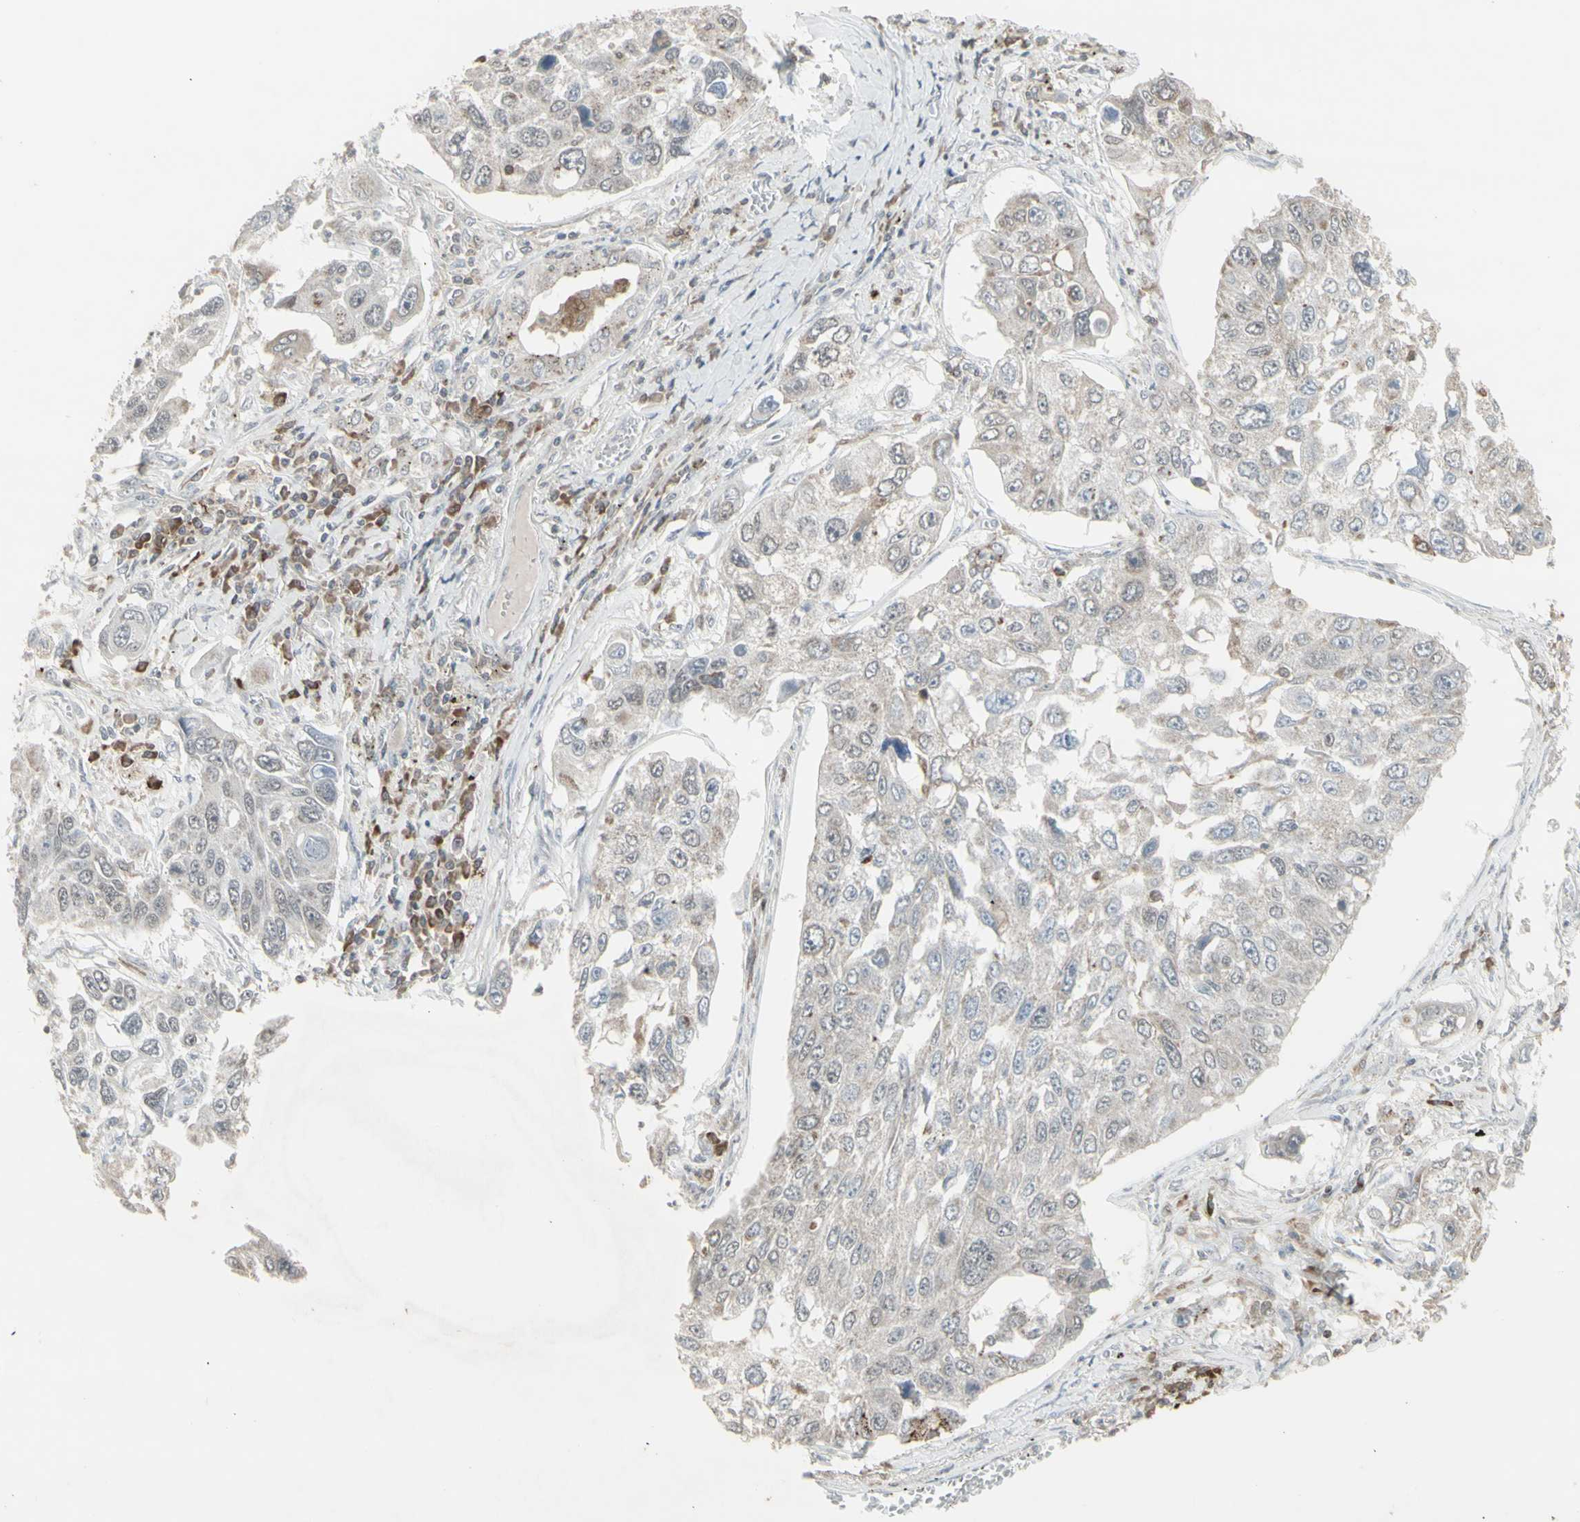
{"staining": {"intensity": "negative", "quantity": "none", "location": "none"}, "tissue": "lung cancer", "cell_type": "Tumor cells", "image_type": "cancer", "snomed": [{"axis": "morphology", "description": "Squamous cell carcinoma, NOS"}, {"axis": "topography", "description": "Lung"}], "caption": "High magnification brightfield microscopy of squamous cell carcinoma (lung) stained with DAB (brown) and counterstained with hematoxylin (blue): tumor cells show no significant positivity. Brightfield microscopy of IHC stained with DAB (3,3'-diaminobenzidine) (brown) and hematoxylin (blue), captured at high magnification.", "gene": "SAMSN1", "patient": {"sex": "male", "age": 71}}